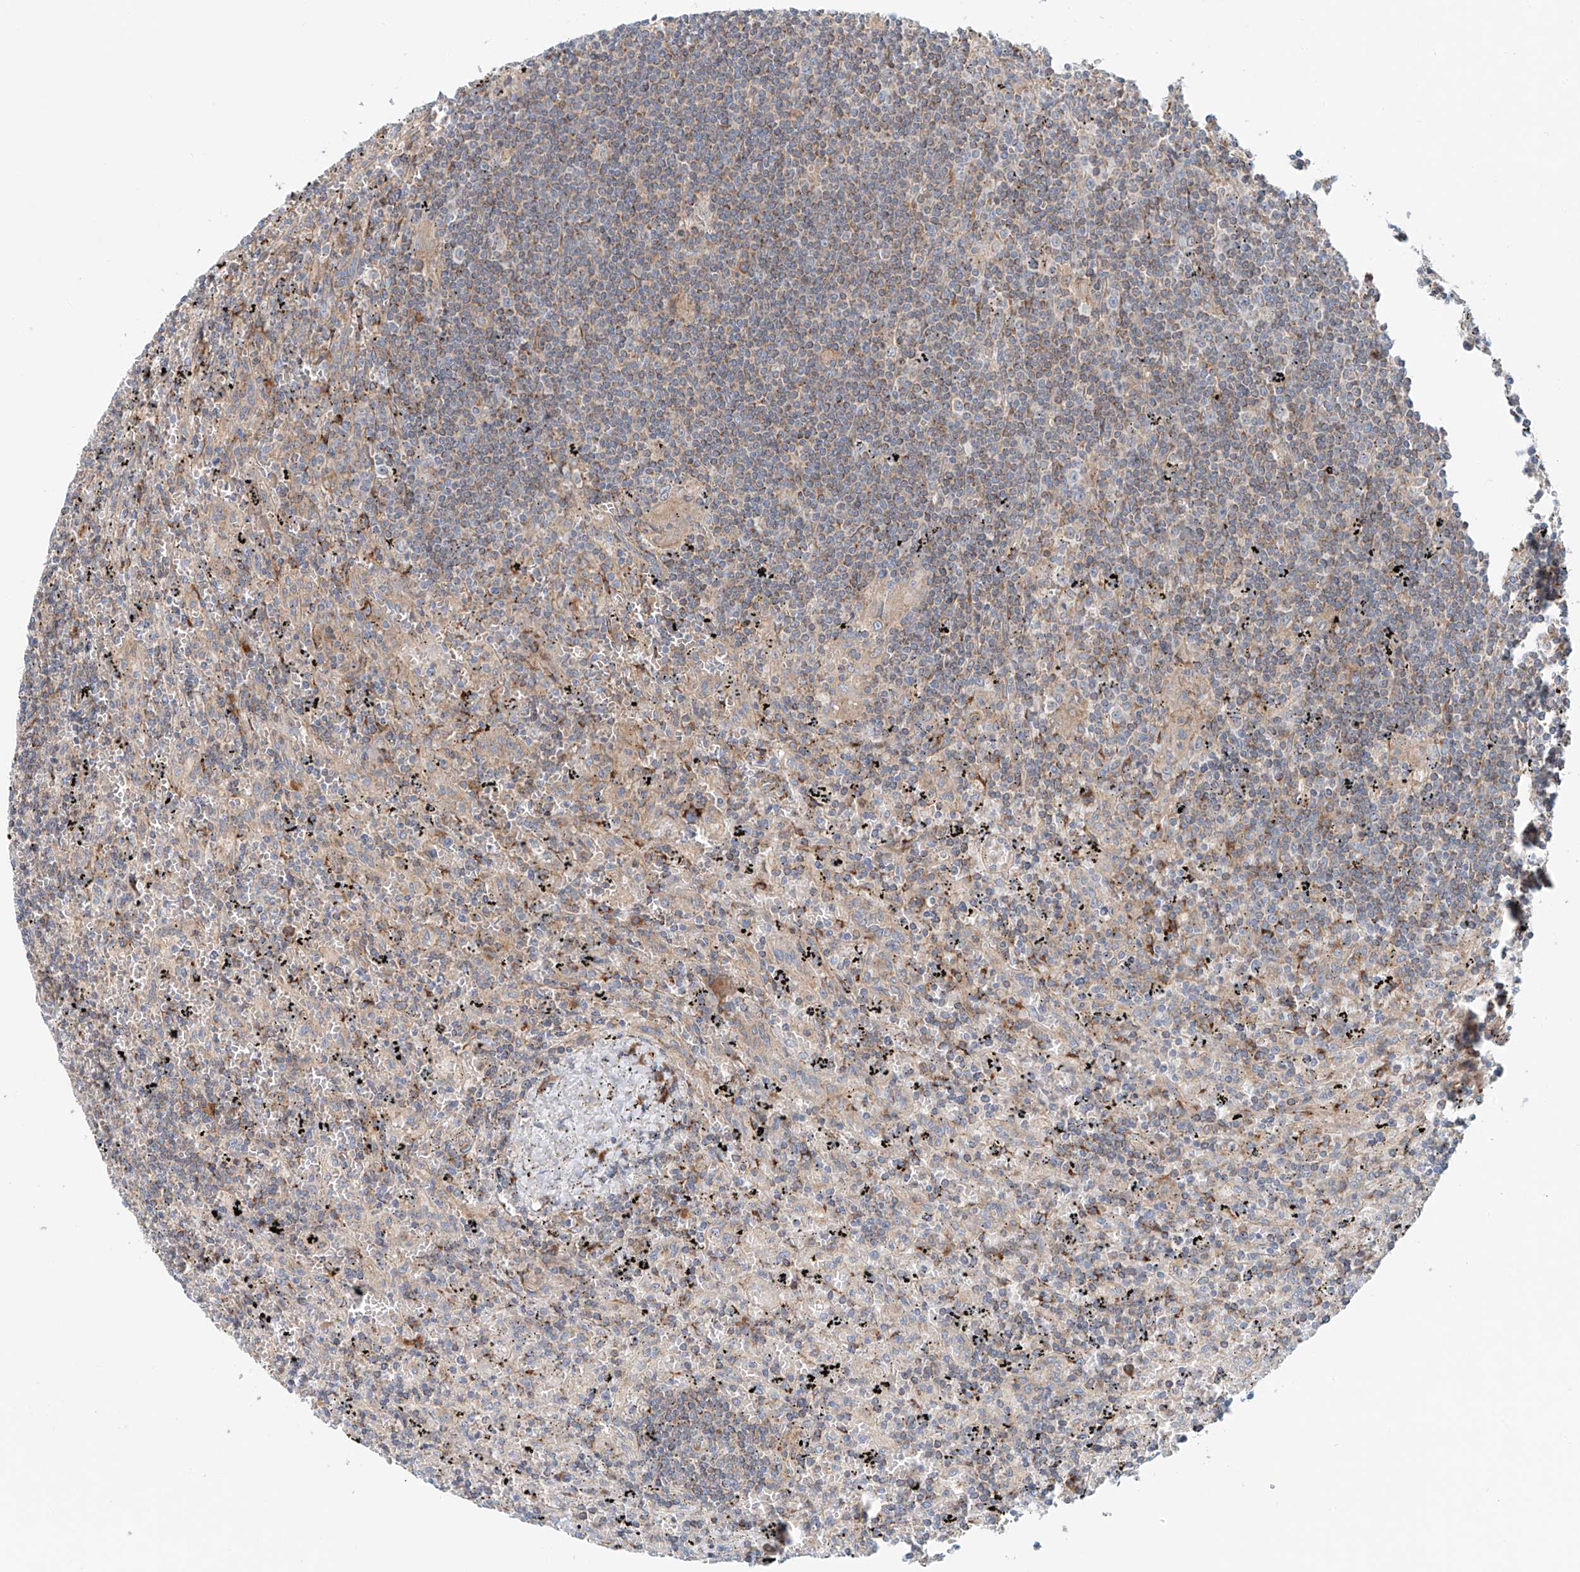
{"staining": {"intensity": "moderate", "quantity": "<25%", "location": "cytoplasmic/membranous"}, "tissue": "lymphoma", "cell_type": "Tumor cells", "image_type": "cancer", "snomed": [{"axis": "morphology", "description": "Malignant lymphoma, non-Hodgkin's type, Low grade"}, {"axis": "topography", "description": "Spleen"}], "caption": "The image shows immunohistochemical staining of lymphoma. There is moderate cytoplasmic/membranous positivity is present in approximately <25% of tumor cells.", "gene": "SNAP29", "patient": {"sex": "male", "age": 76}}